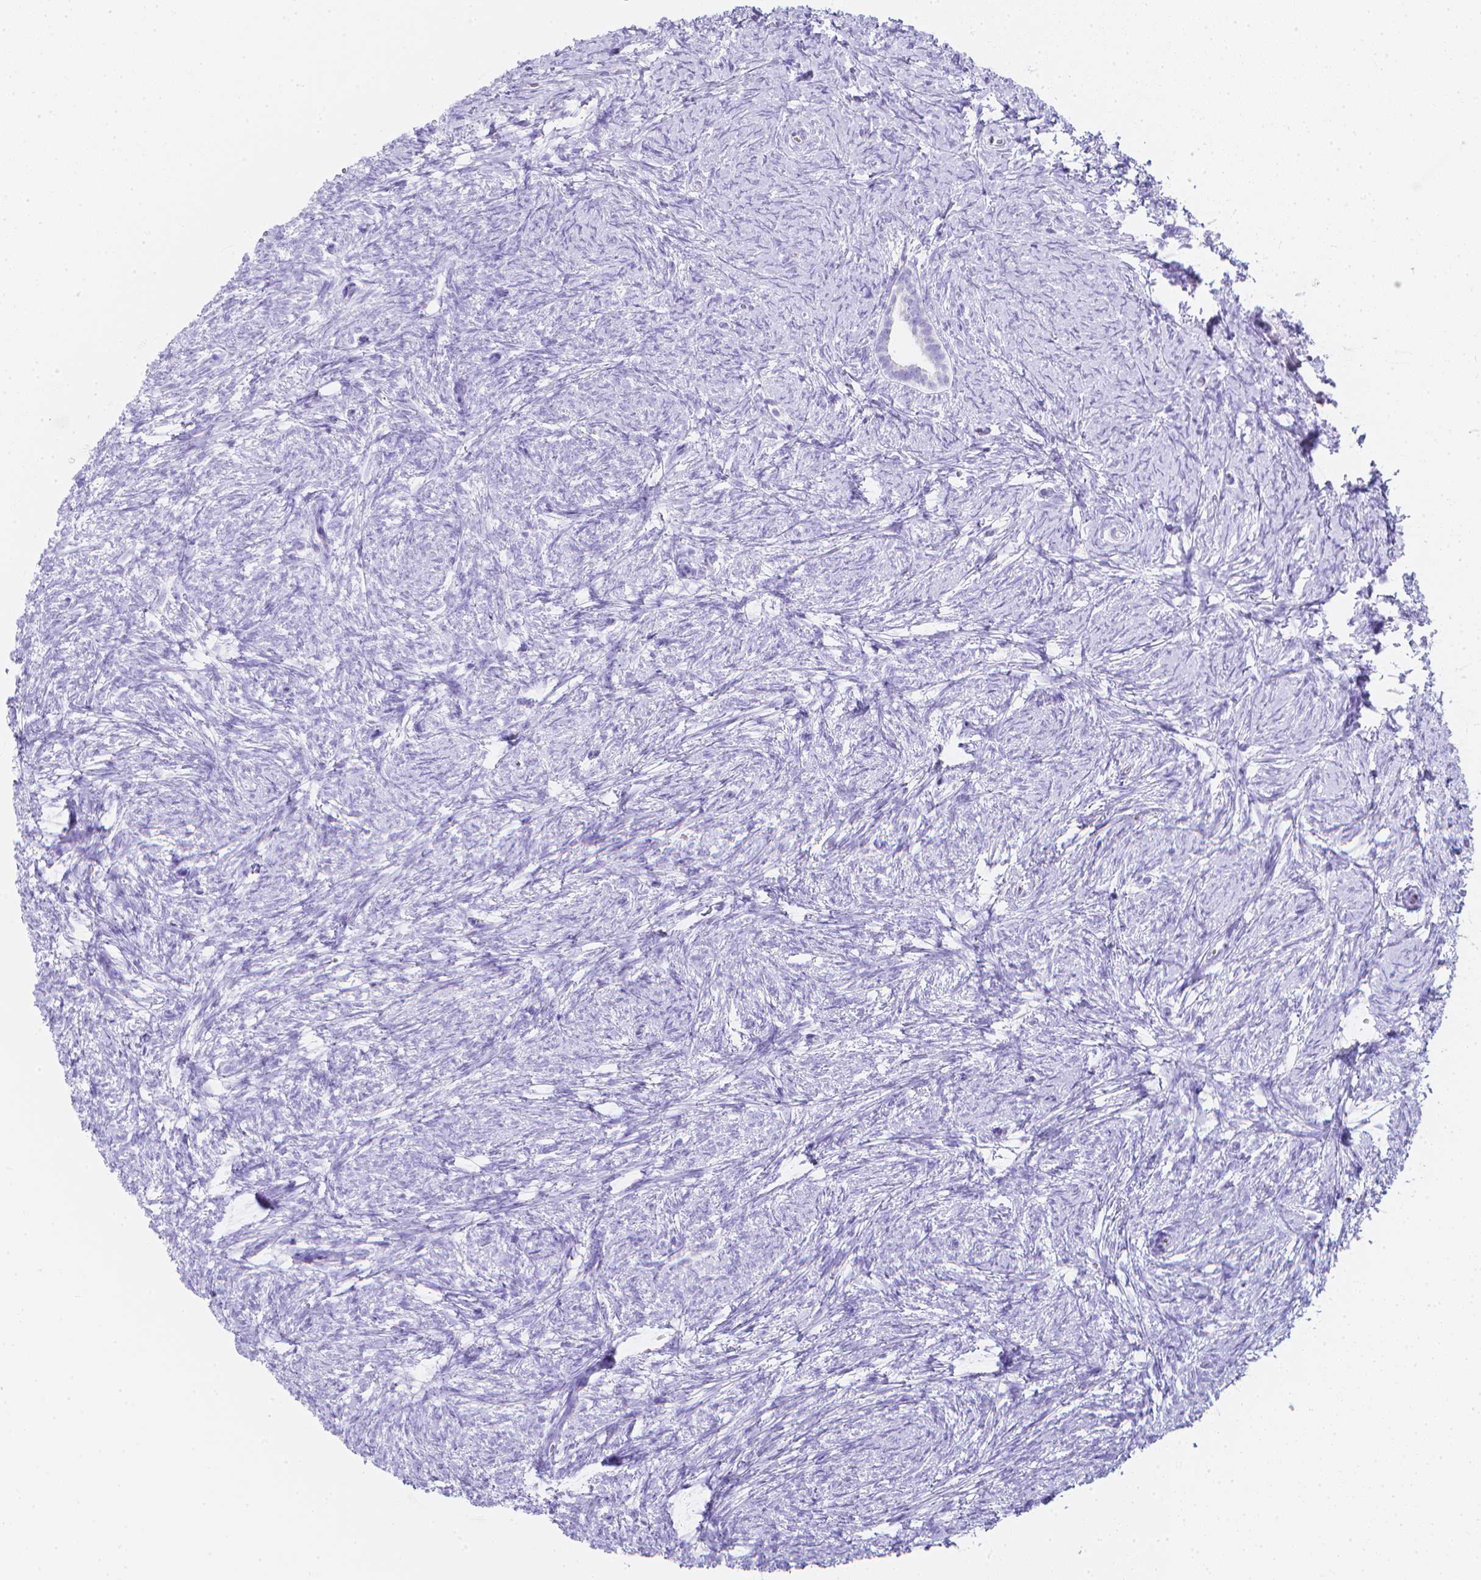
{"staining": {"intensity": "negative", "quantity": "none", "location": "none"}, "tissue": "ovary", "cell_type": "Ovarian stroma cells", "image_type": "normal", "snomed": [{"axis": "morphology", "description": "Normal tissue, NOS"}, {"axis": "topography", "description": "Ovary"}], "caption": "IHC photomicrograph of normal ovary: human ovary stained with DAB exhibits no significant protein staining in ovarian stroma cells.", "gene": "LGALS4", "patient": {"sex": "female", "age": 41}}